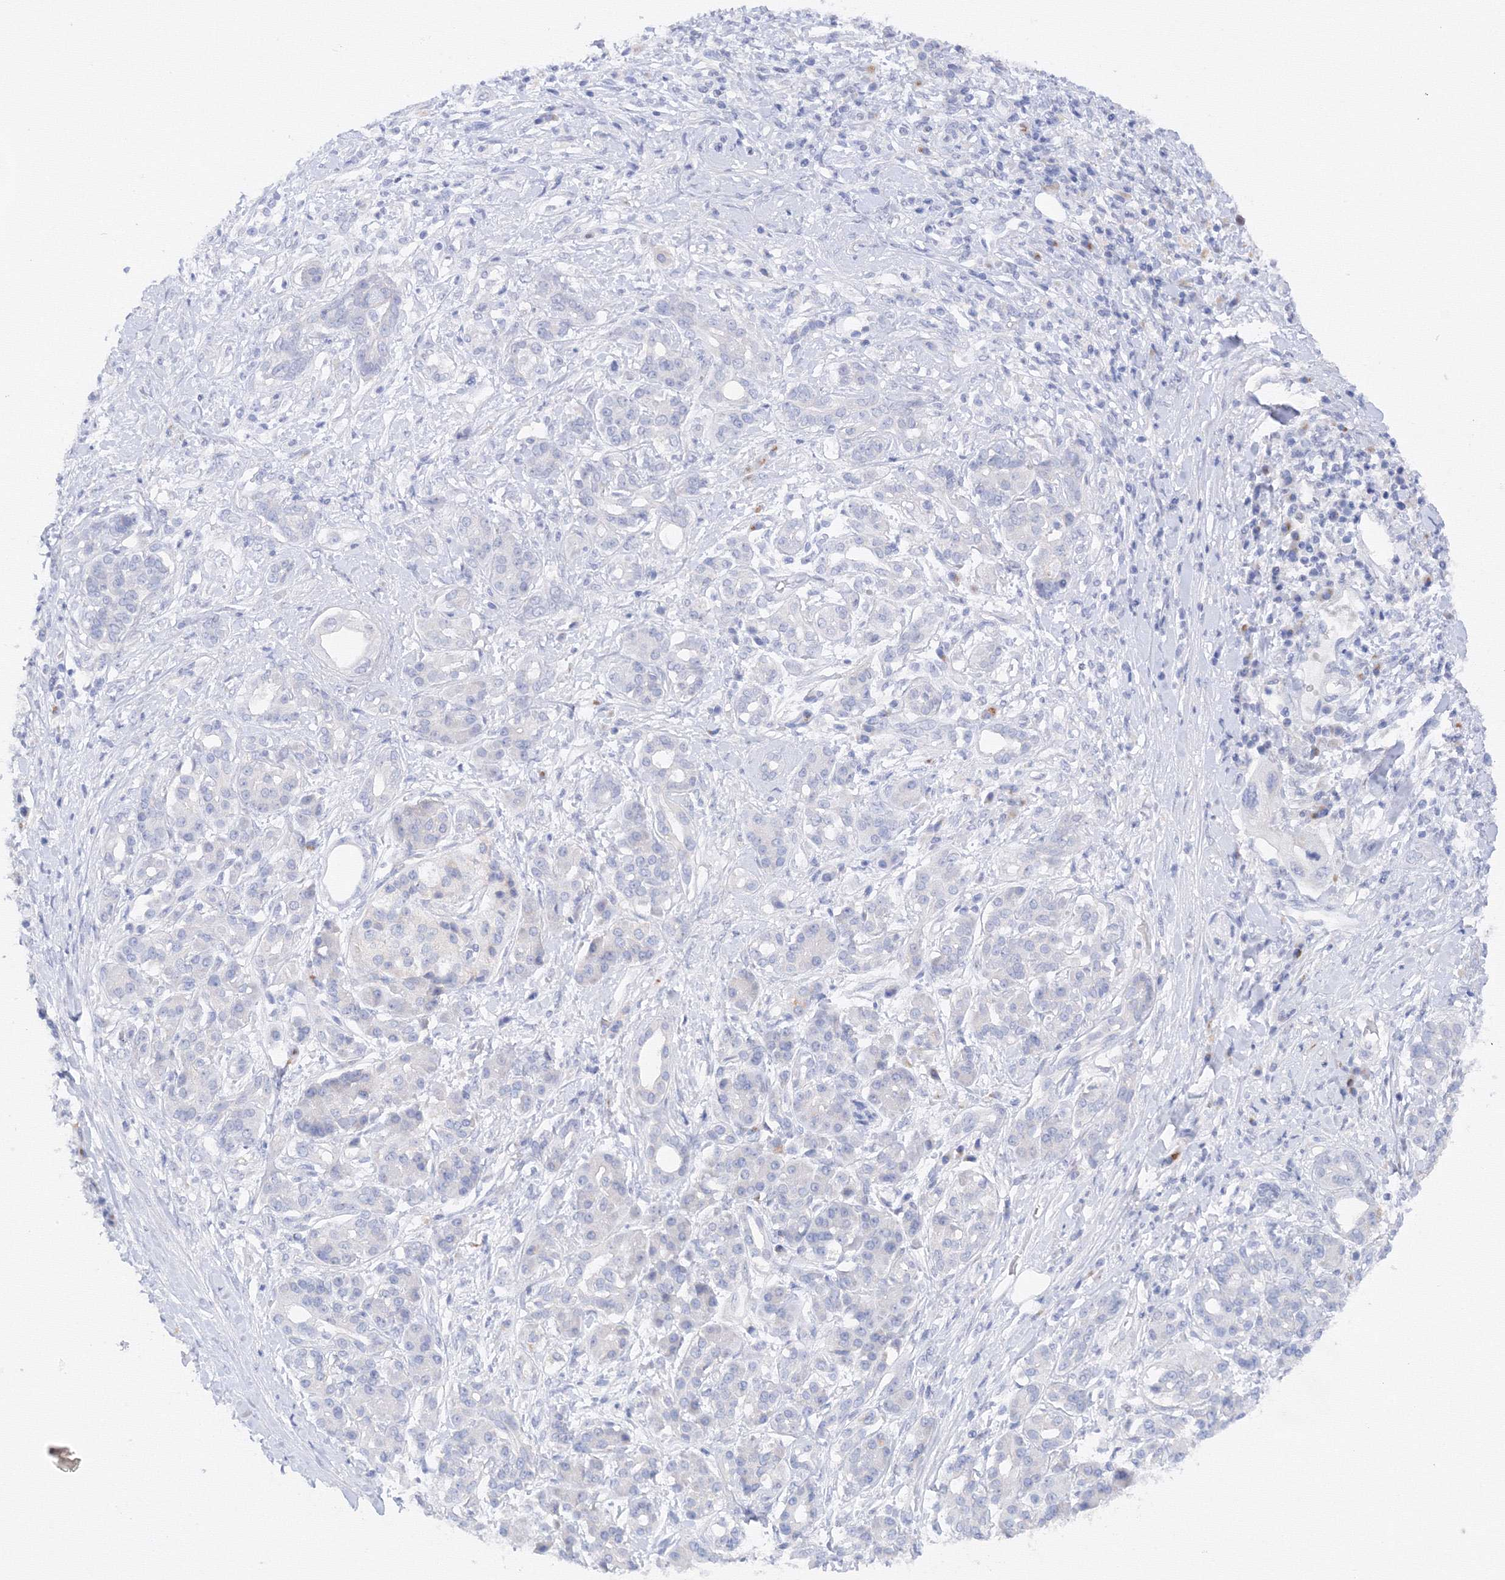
{"staining": {"intensity": "negative", "quantity": "none", "location": "none"}, "tissue": "pancreatic cancer", "cell_type": "Tumor cells", "image_type": "cancer", "snomed": [{"axis": "morphology", "description": "Adenocarcinoma, NOS"}, {"axis": "topography", "description": "Pancreas"}], "caption": "Tumor cells are negative for brown protein staining in adenocarcinoma (pancreatic). (Immunohistochemistry, brightfield microscopy, high magnification).", "gene": "TAMM41", "patient": {"sex": "female", "age": 56}}